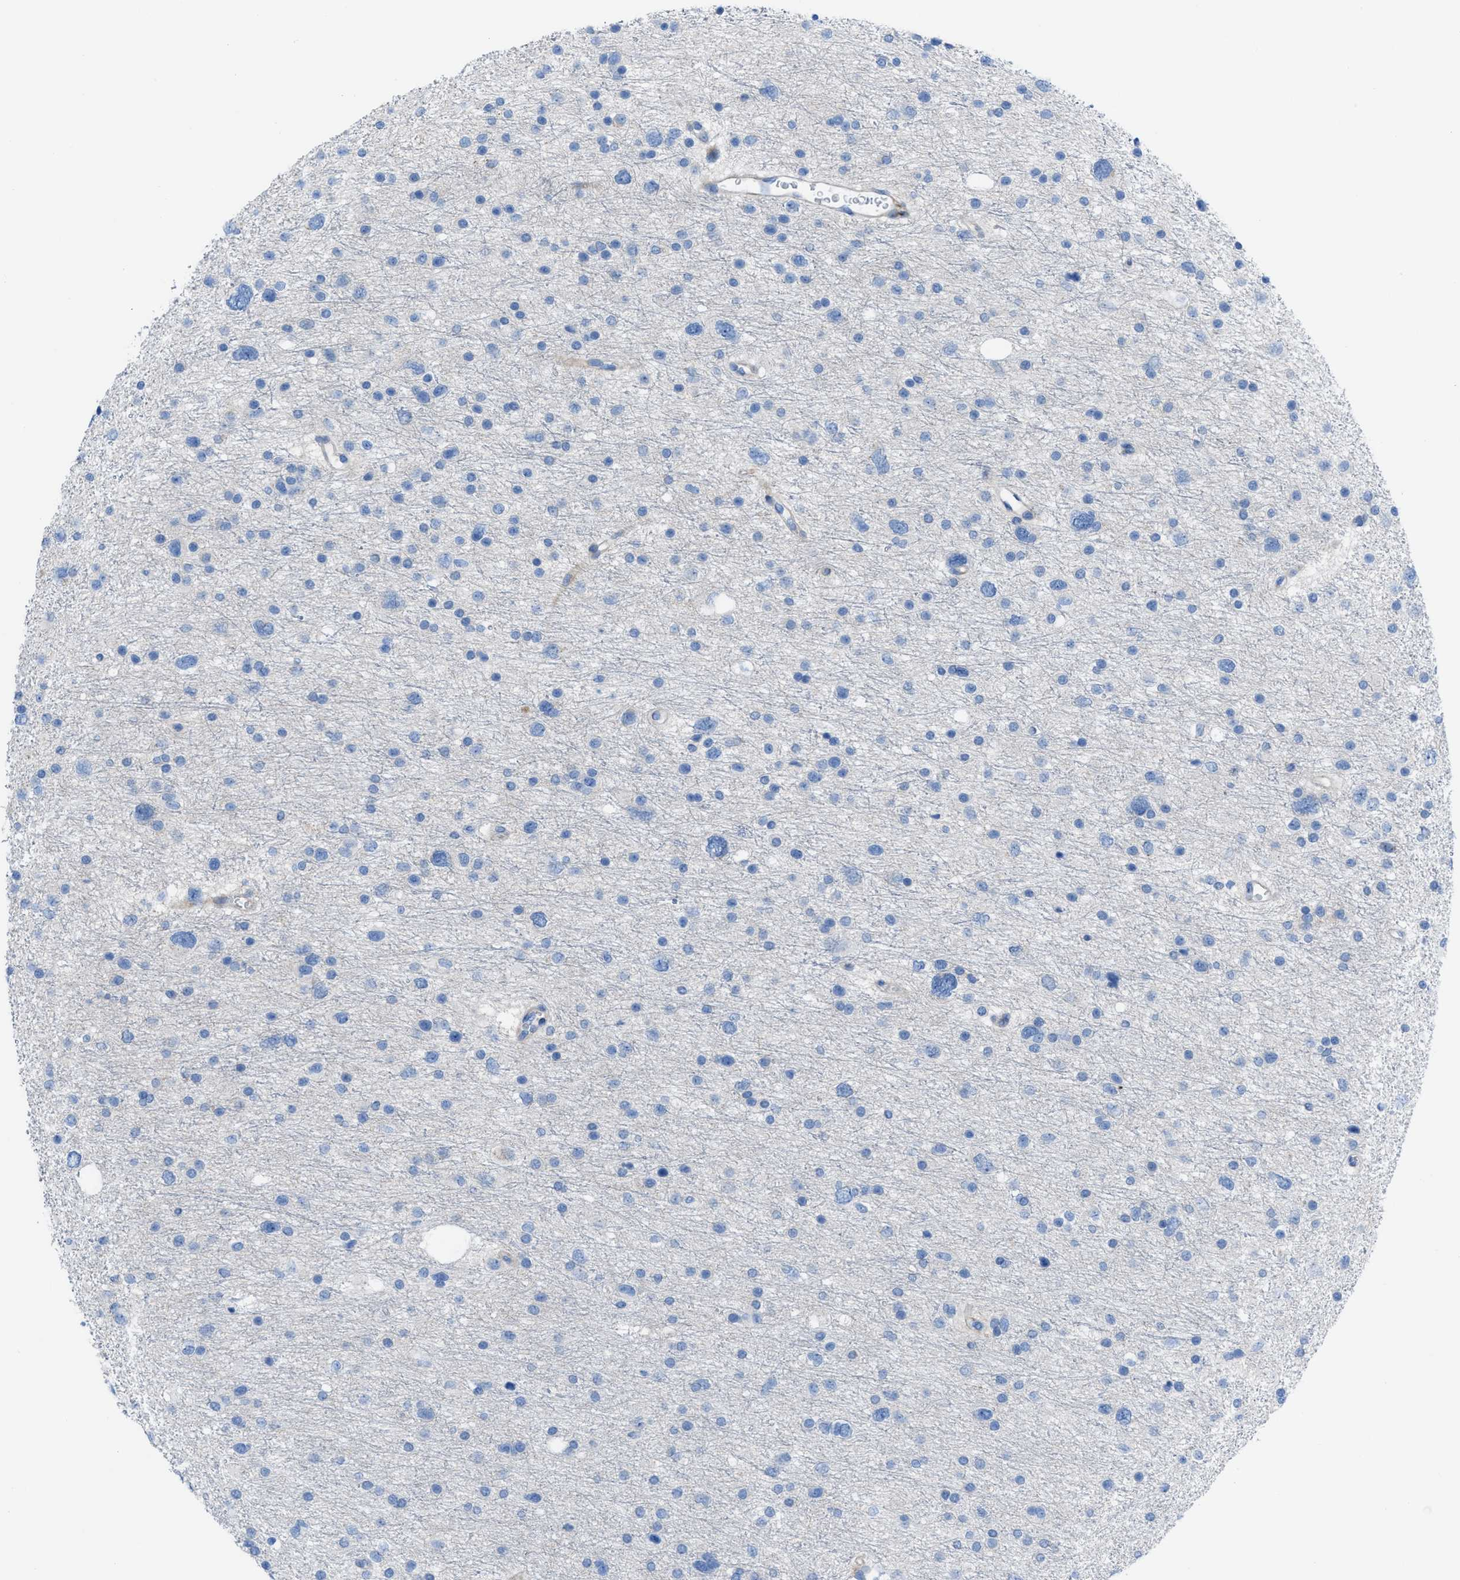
{"staining": {"intensity": "negative", "quantity": "none", "location": "none"}, "tissue": "glioma", "cell_type": "Tumor cells", "image_type": "cancer", "snomed": [{"axis": "morphology", "description": "Glioma, malignant, Low grade"}, {"axis": "topography", "description": "Brain"}], "caption": "The micrograph reveals no significant expression in tumor cells of glioma. (DAB immunohistochemistry (IHC) visualized using brightfield microscopy, high magnification).", "gene": "KCNH7", "patient": {"sex": "female", "age": 37}}